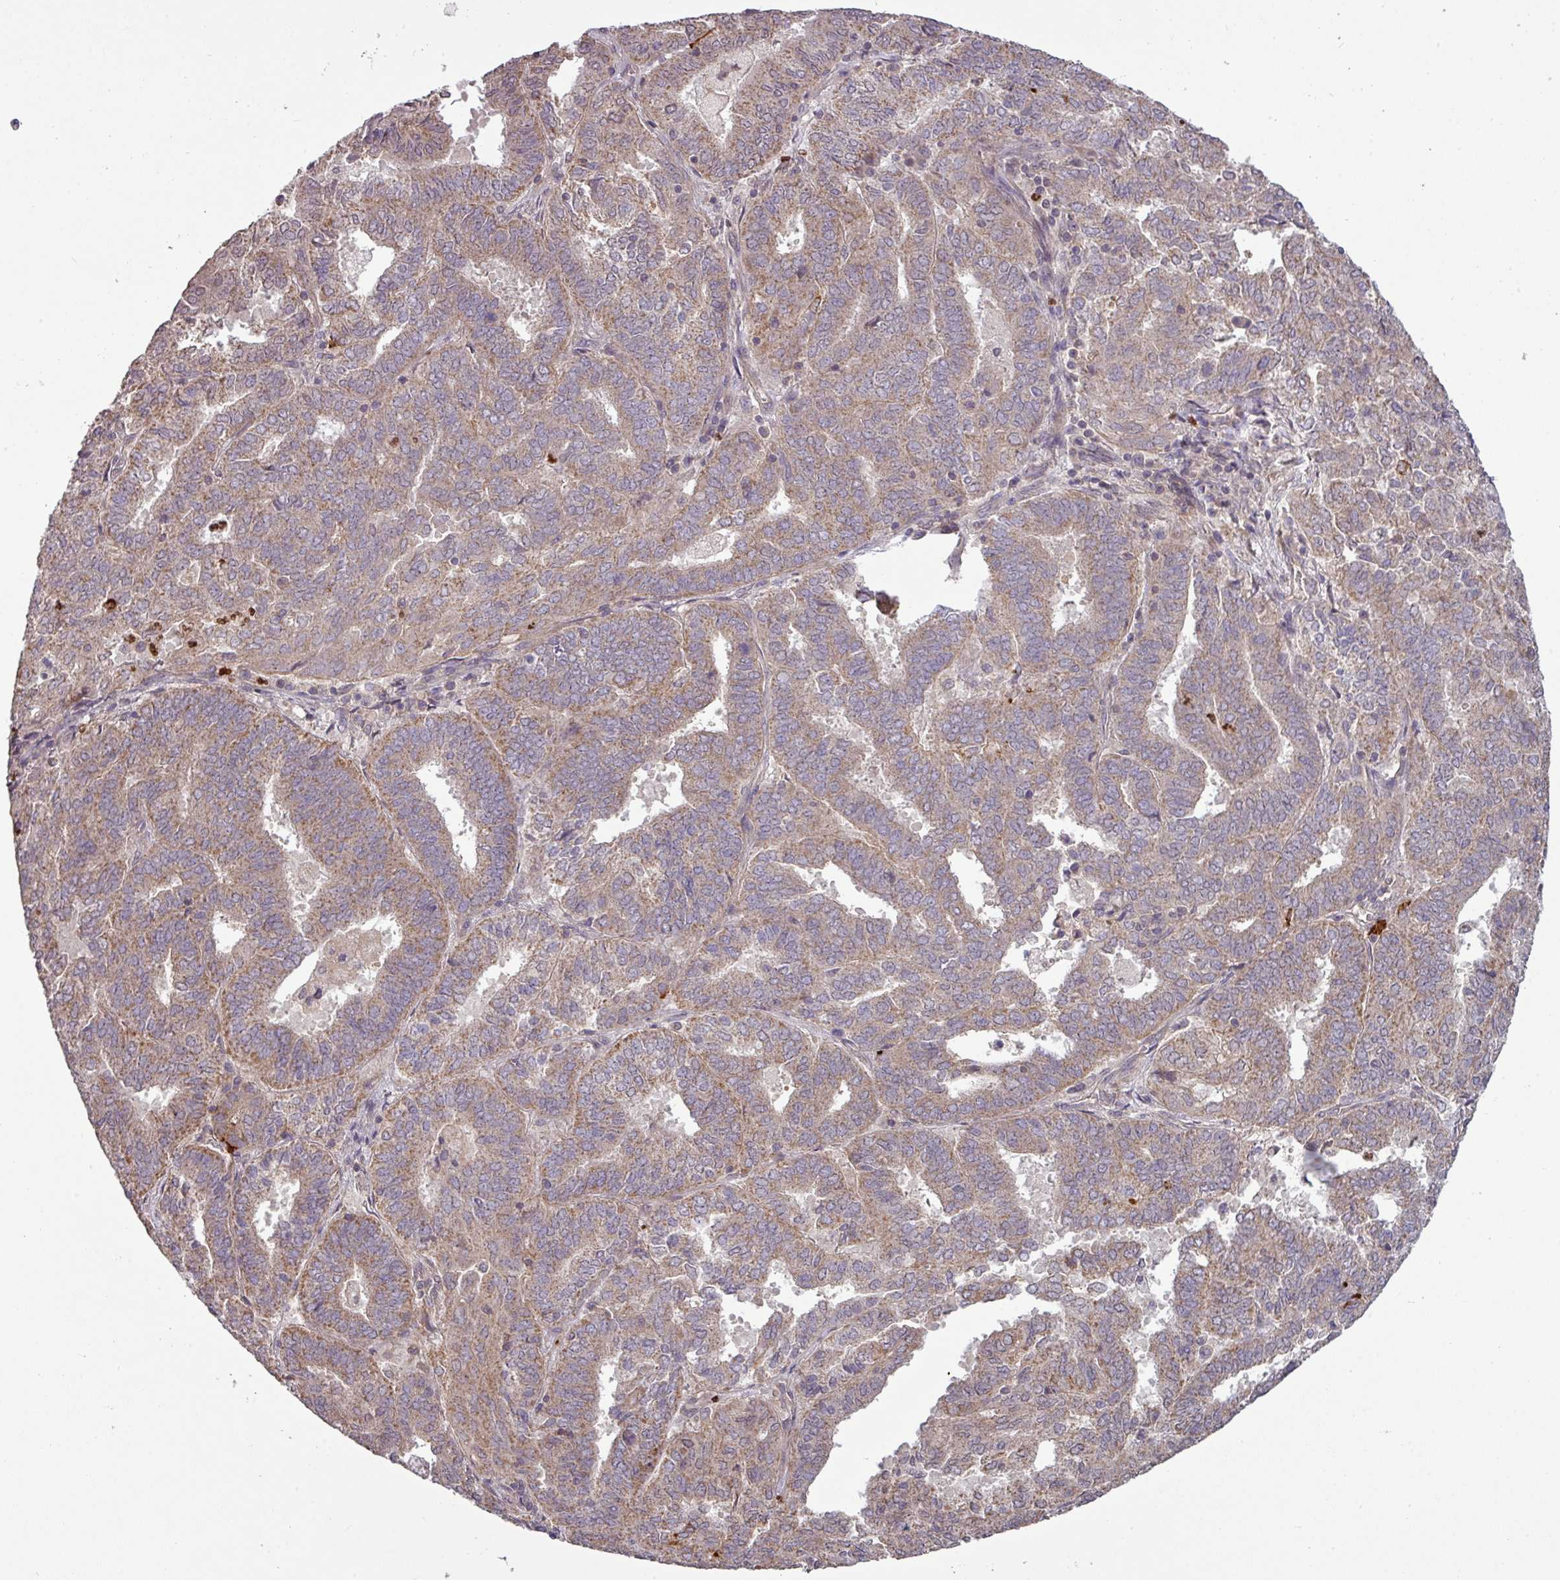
{"staining": {"intensity": "moderate", "quantity": "25%-75%", "location": "cytoplasmic/membranous"}, "tissue": "endometrial cancer", "cell_type": "Tumor cells", "image_type": "cancer", "snomed": [{"axis": "morphology", "description": "Adenocarcinoma, NOS"}, {"axis": "topography", "description": "Endometrium"}], "caption": "High-magnification brightfield microscopy of endometrial cancer stained with DAB (3,3'-diaminobenzidine) (brown) and counterstained with hematoxylin (blue). tumor cells exhibit moderate cytoplasmic/membranous expression is appreciated in approximately25%-75% of cells.", "gene": "PAPLN", "patient": {"sex": "female", "age": 72}}